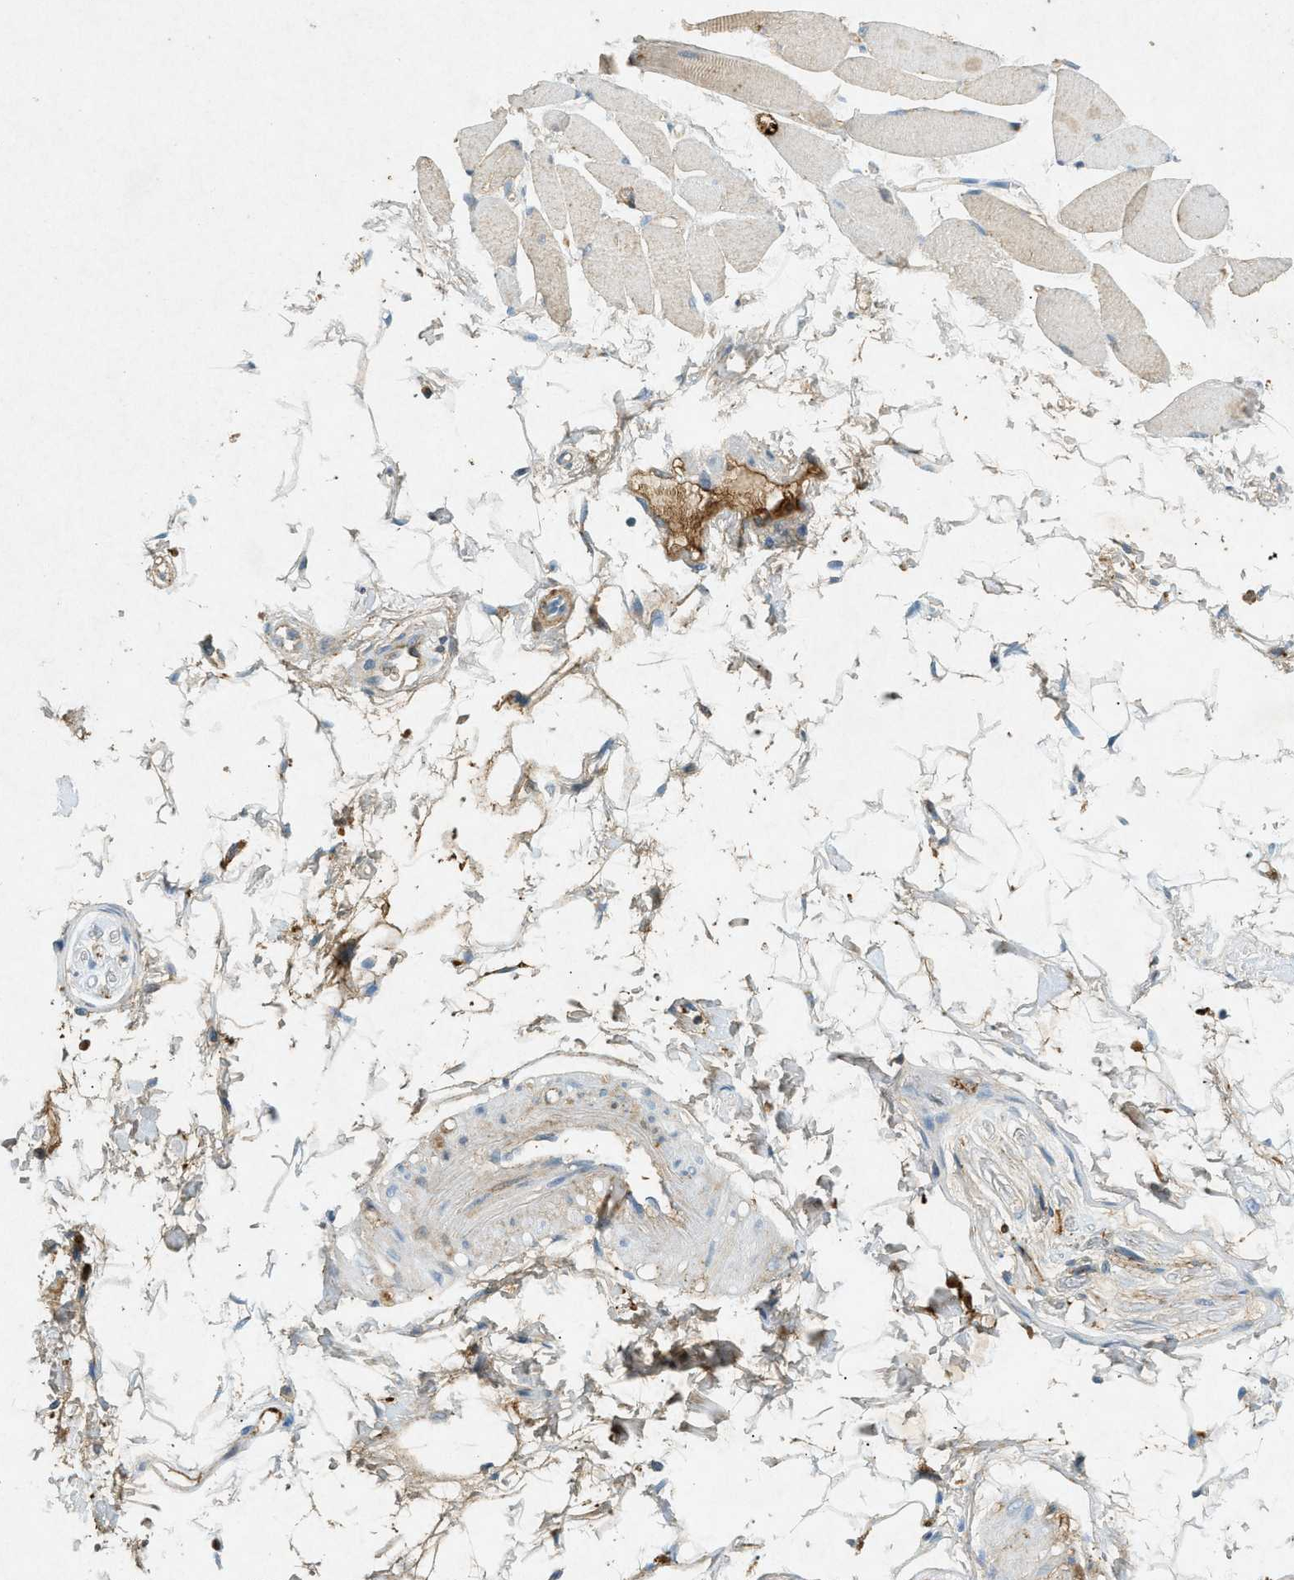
{"staining": {"intensity": "moderate", "quantity": "25%-75%", "location": "cytoplasmic/membranous"}, "tissue": "skeletal muscle", "cell_type": "Myocytes", "image_type": "normal", "snomed": [{"axis": "morphology", "description": "Normal tissue, NOS"}, {"axis": "topography", "description": "Skeletal muscle"}, {"axis": "topography", "description": "Oral tissue"}, {"axis": "topography", "description": "Peripheral nerve tissue"}], "caption": "Myocytes reveal medium levels of moderate cytoplasmic/membranous staining in approximately 25%-75% of cells in unremarkable skeletal muscle.", "gene": "F2", "patient": {"sex": "female", "age": 84}}